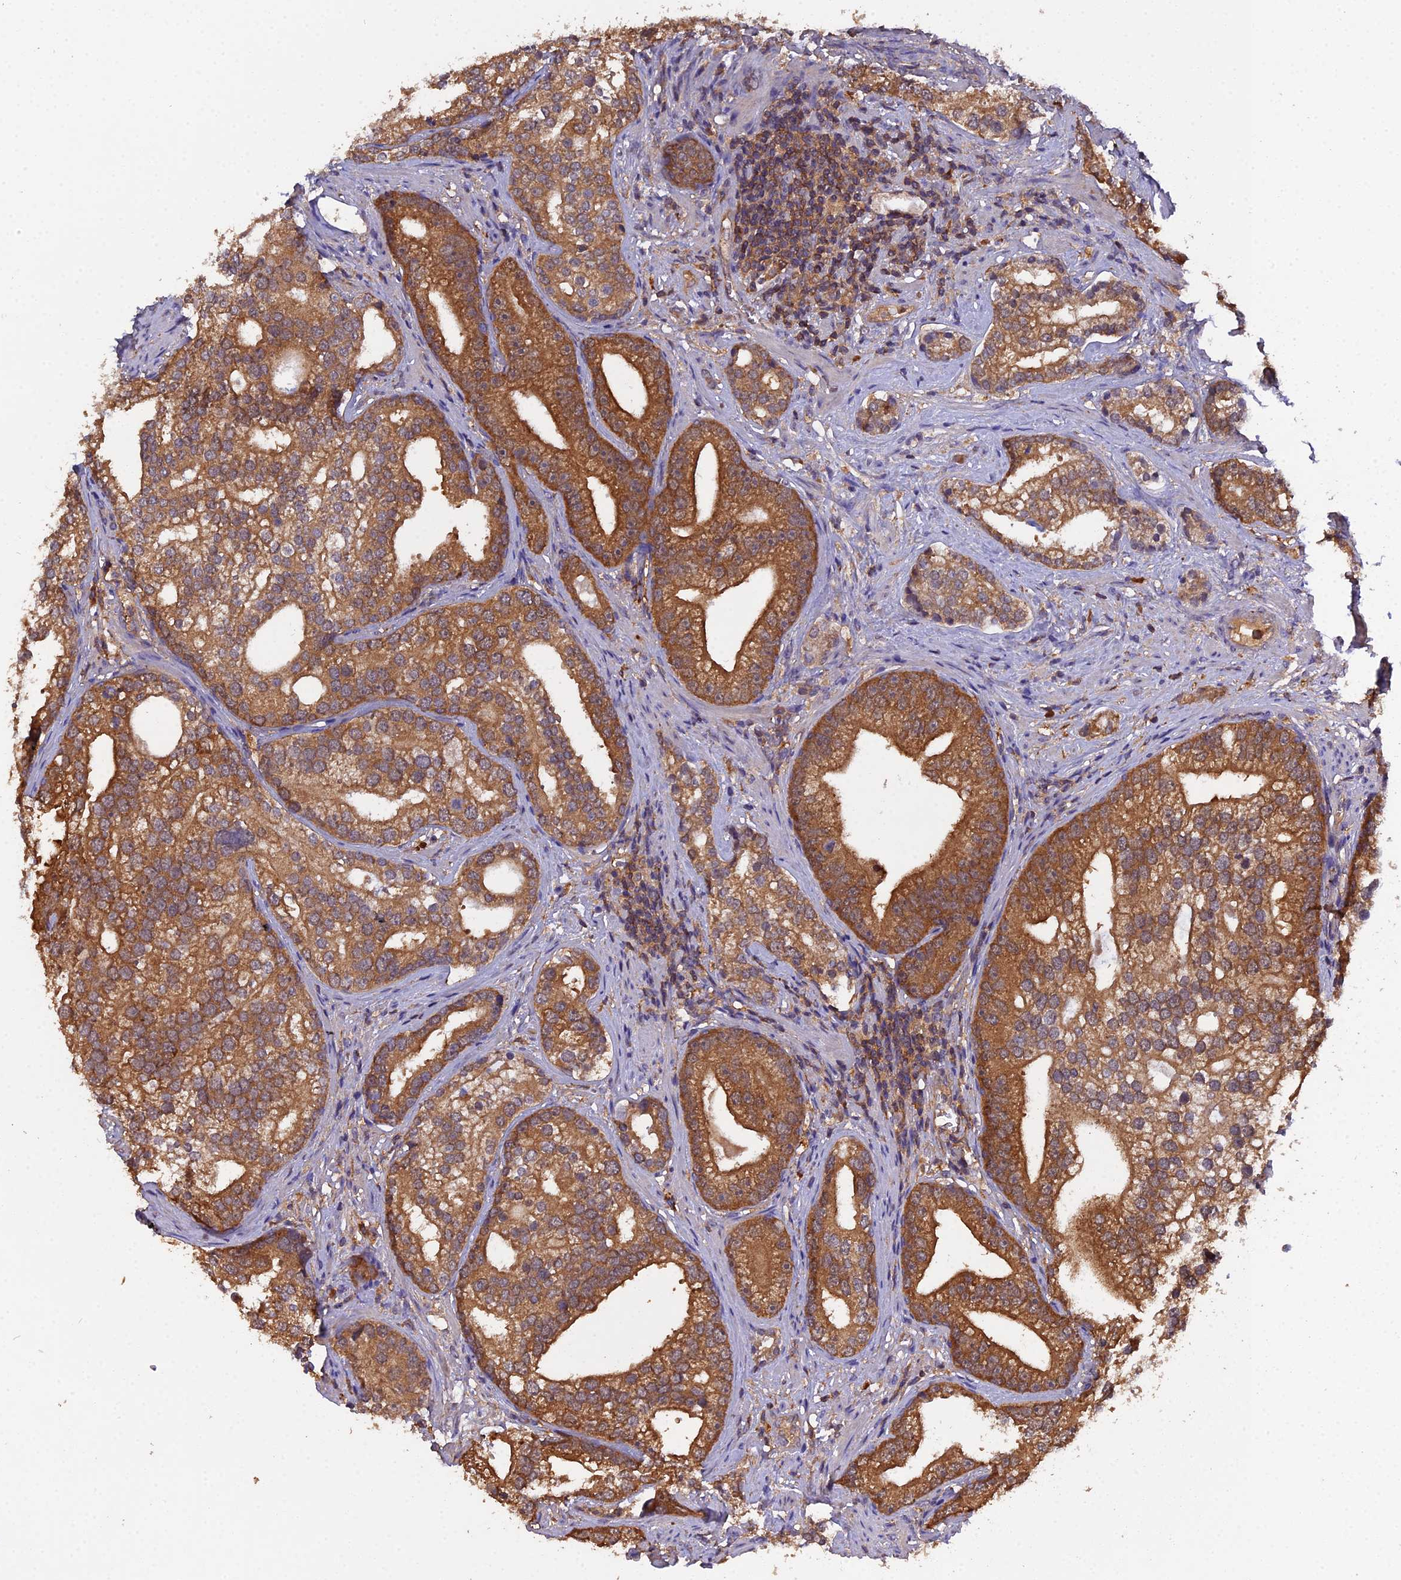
{"staining": {"intensity": "strong", "quantity": ">75%", "location": "cytoplasmic/membranous"}, "tissue": "prostate cancer", "cell_type": "Tumor cells", "image_type": "cancer", "snomed": [{"axis": "morphology", "description": "Adenocarcinoma, High grade"}, {"axis": "topography", "description": "Prostate"}], "caption": "This is an image of IHC staining of prostate cancer (high-grade adenocarcinoma), which shows strong staining in the cytoplasmic/membranous of tumor cells.", "gene": "TMEM258", "patient": {"sex": "male", "age": 75}}